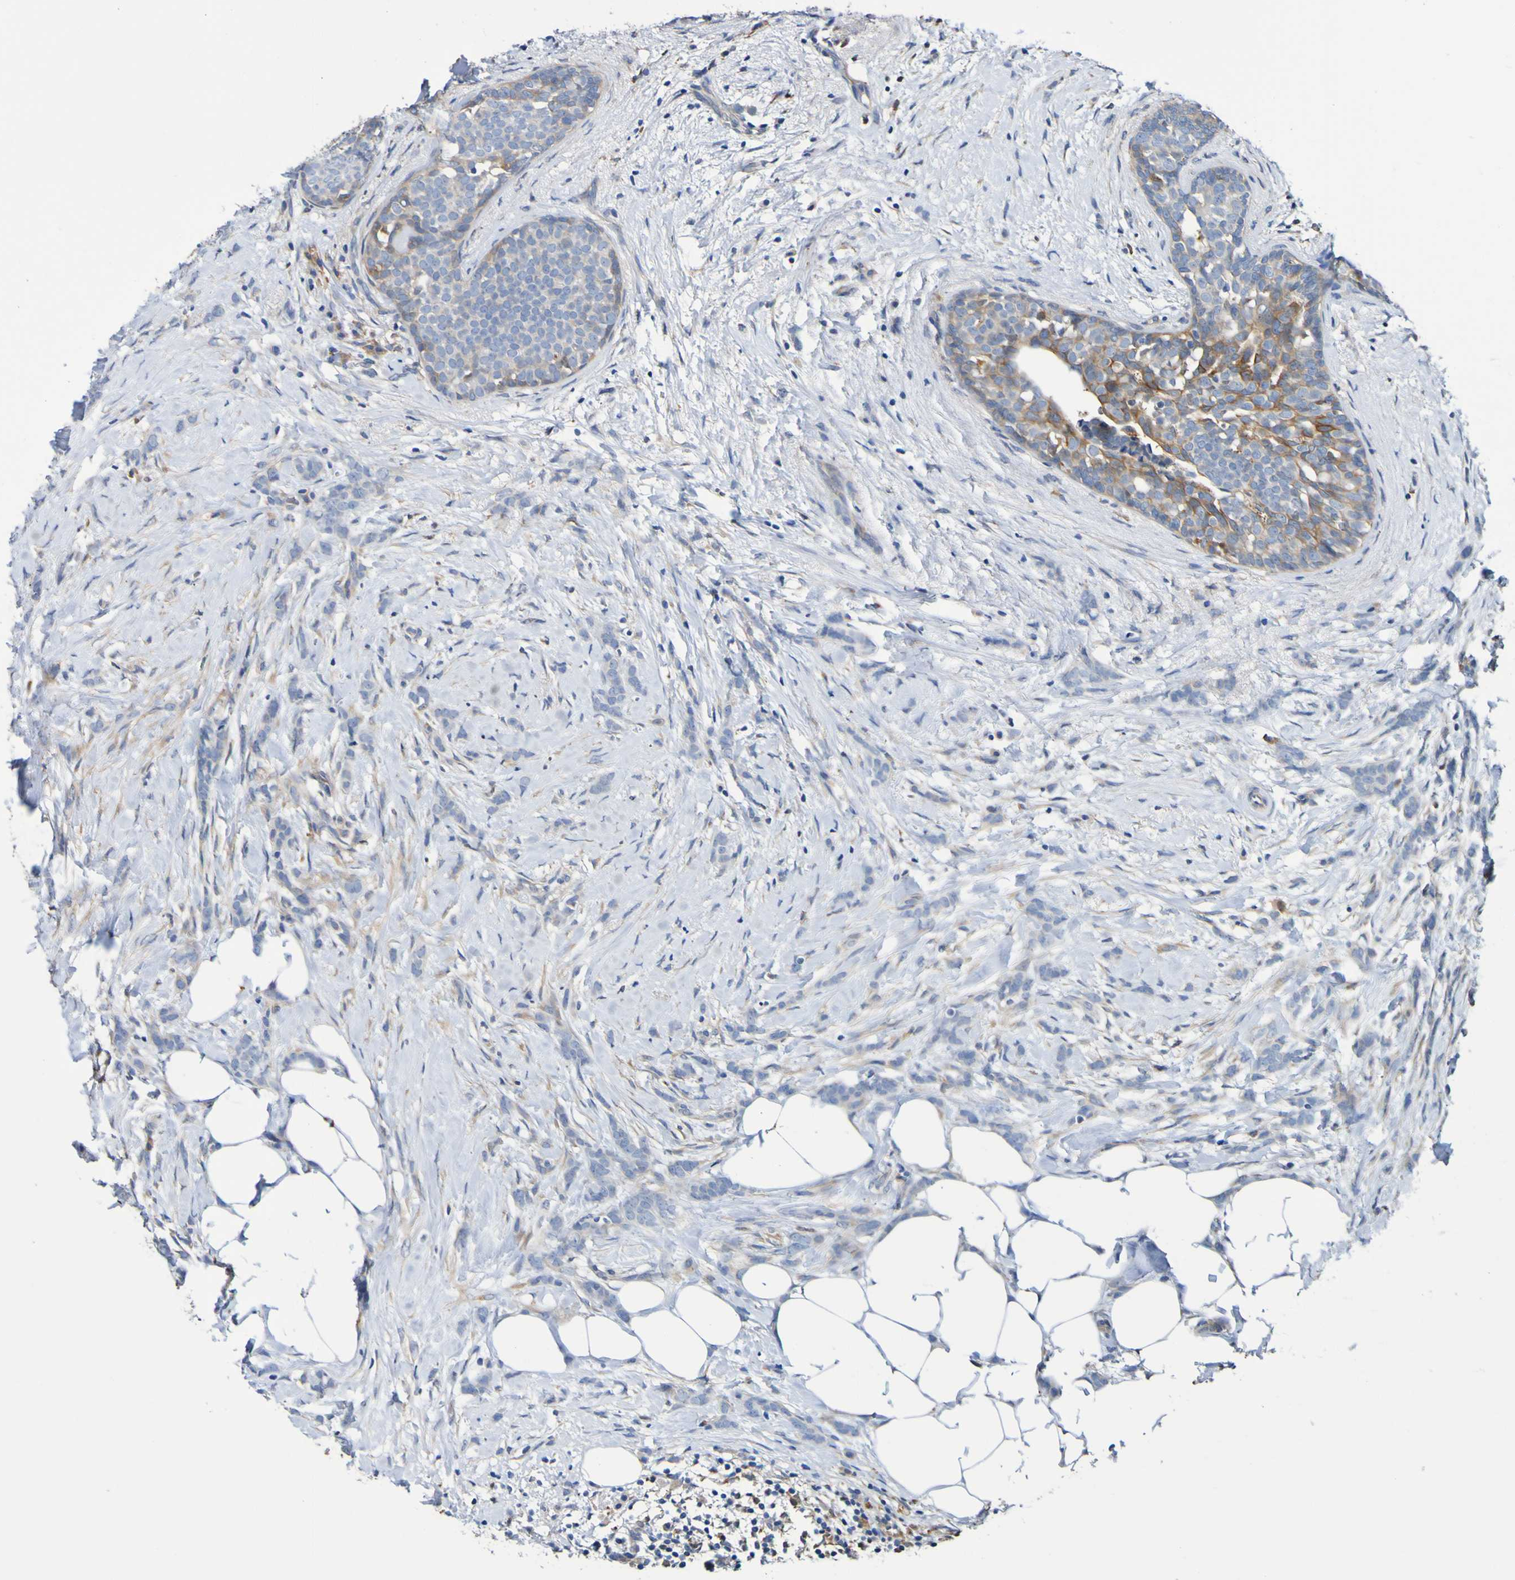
{"staining": {"intensity": "negative", "quantity": "none", "location": "none"}, "tissue": "breast cancer", "cell_type": "Tumor cells", "image_type": "cancer", "snomed": [{"axis": "morphology", "description": "Lobular carcinoma, in situ"}, {"axis": "morphology", "description": "Lobular carcinoma"}, {"axis": "topography", "description": "Breast"}], "caption": "Human lobular carcinoma in situ (breast) stained for a protein using IHC reveals no expression in tumor cells.", "gene": "METAP2", "patient": {"sex": "female", "age": 41}}